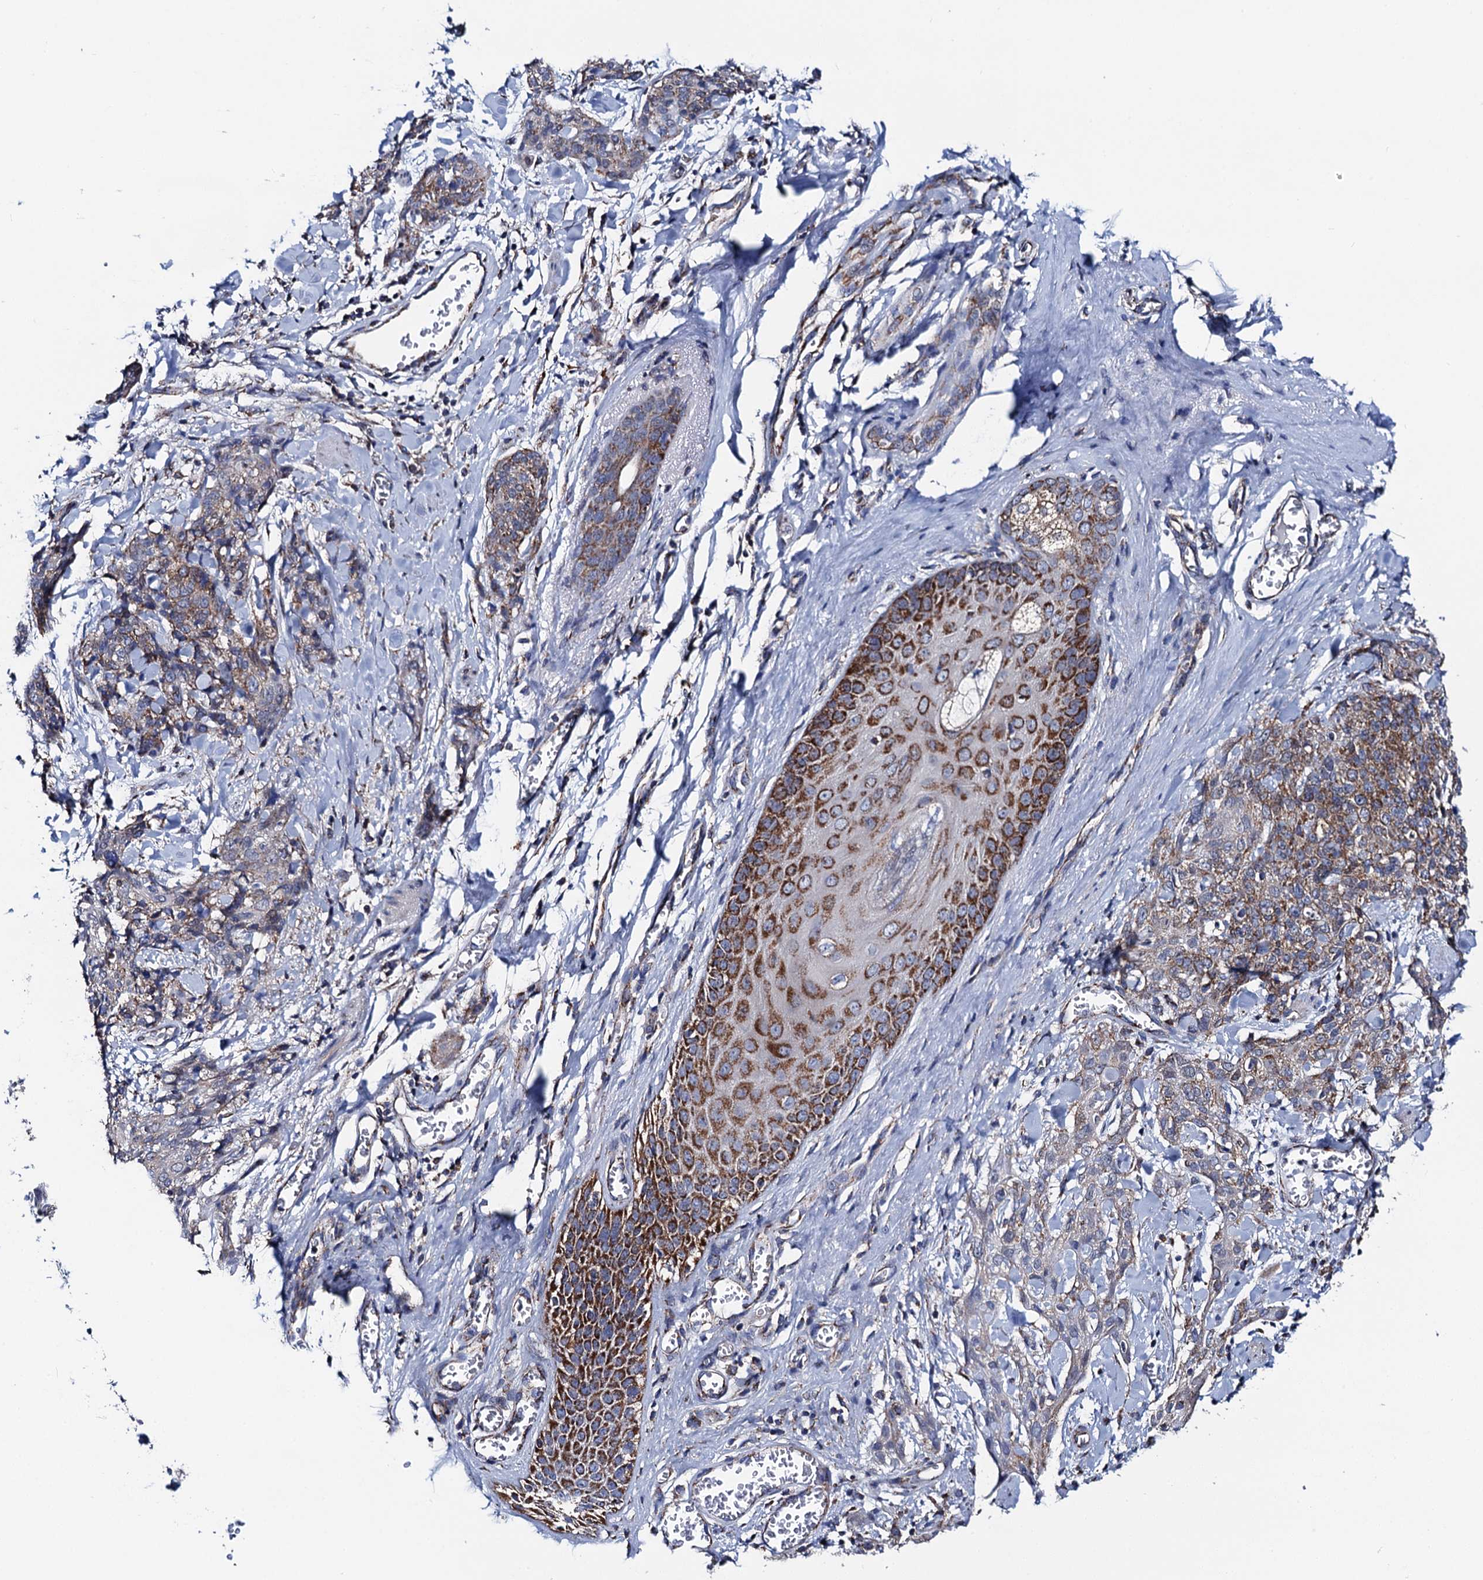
{"staining": {"intensity": "moderate", "quantity": "25%-75%", "location": "cytoplasmic/membranous"}, "tissue": "skin cancer", "cell_type": "Tumor cells", "image_type": "cancer", "snomed": [{"axis": "morphology", "description": "Squamous cell carcinoma, NOS"}, {"axis": "topography", "description": "Skin"}, {"axis": "topography", "description": "Vulva"}], "caption": "Immunohistochemical staining of human skin squamous cell carcinoma reveals medium levels of moderate cytoplasmic/membranous staining in about 25%-75% of tumor cells. Nuclei are stained in blue.", "gene": "PTCD3", "patient": {"sex": "female", "age": 85}}